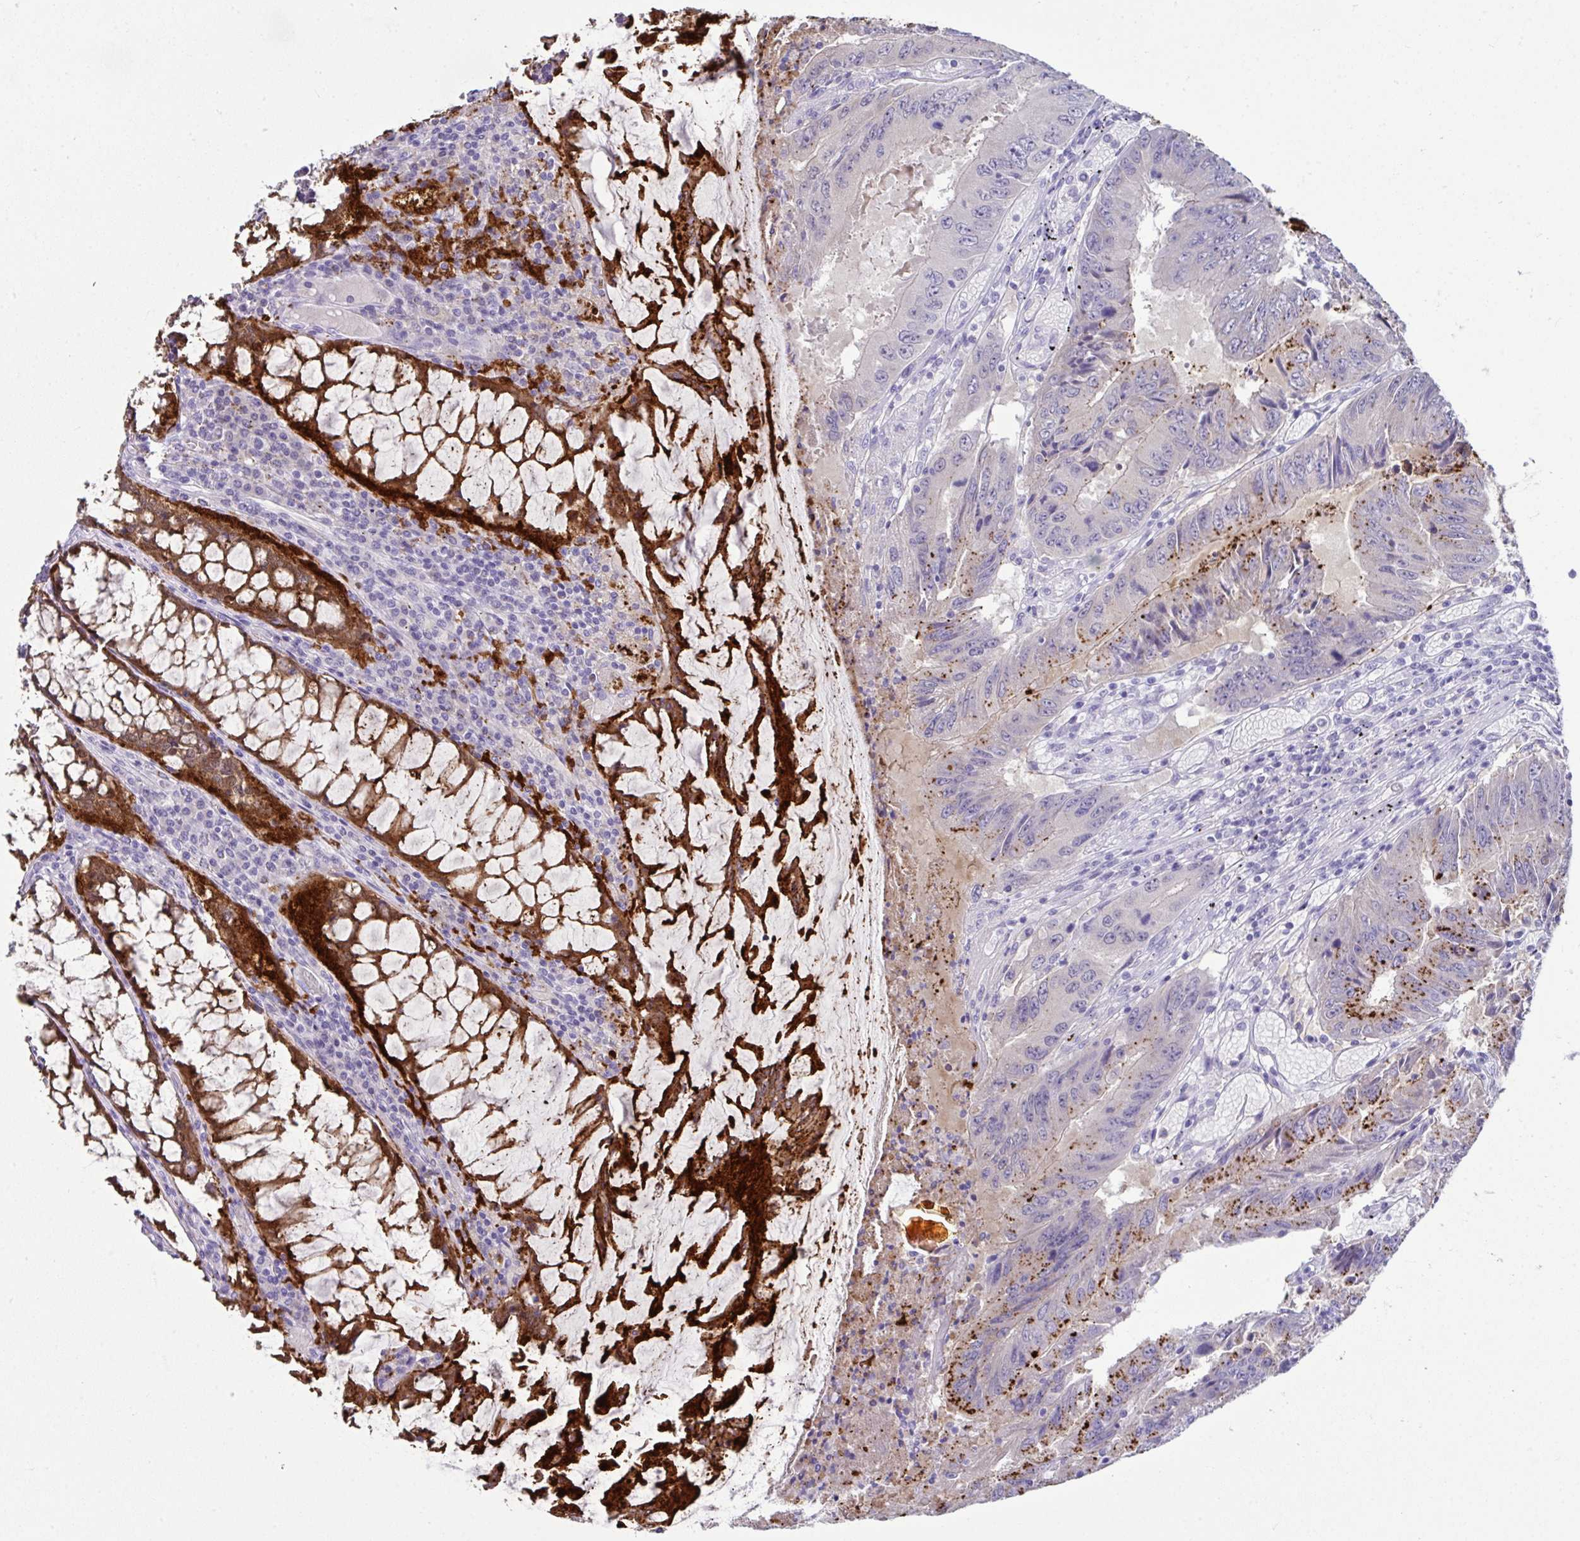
{"staining": {"intensity": "moderate", "quantity": "<25%", "location": "cytoplasmic/membranous"}, "tissue": "colorectal cancer", "cell_type": "Tumor cells", "image_type": "cancer", "snomed": [{"axis": "morphology", "description": "Adenocarcinoma, NOS"}, {"axis": "topography", "description": "Colon"}], "caption": "This image displays IHC staining of human colorectal cancer (adenocarcinoma), with low moderate cytoplasmic/membranous positivity in approximately <25% of tumor cells.", "gene": "LGALS4", "patient": {"sex": "male", "age": 53}}